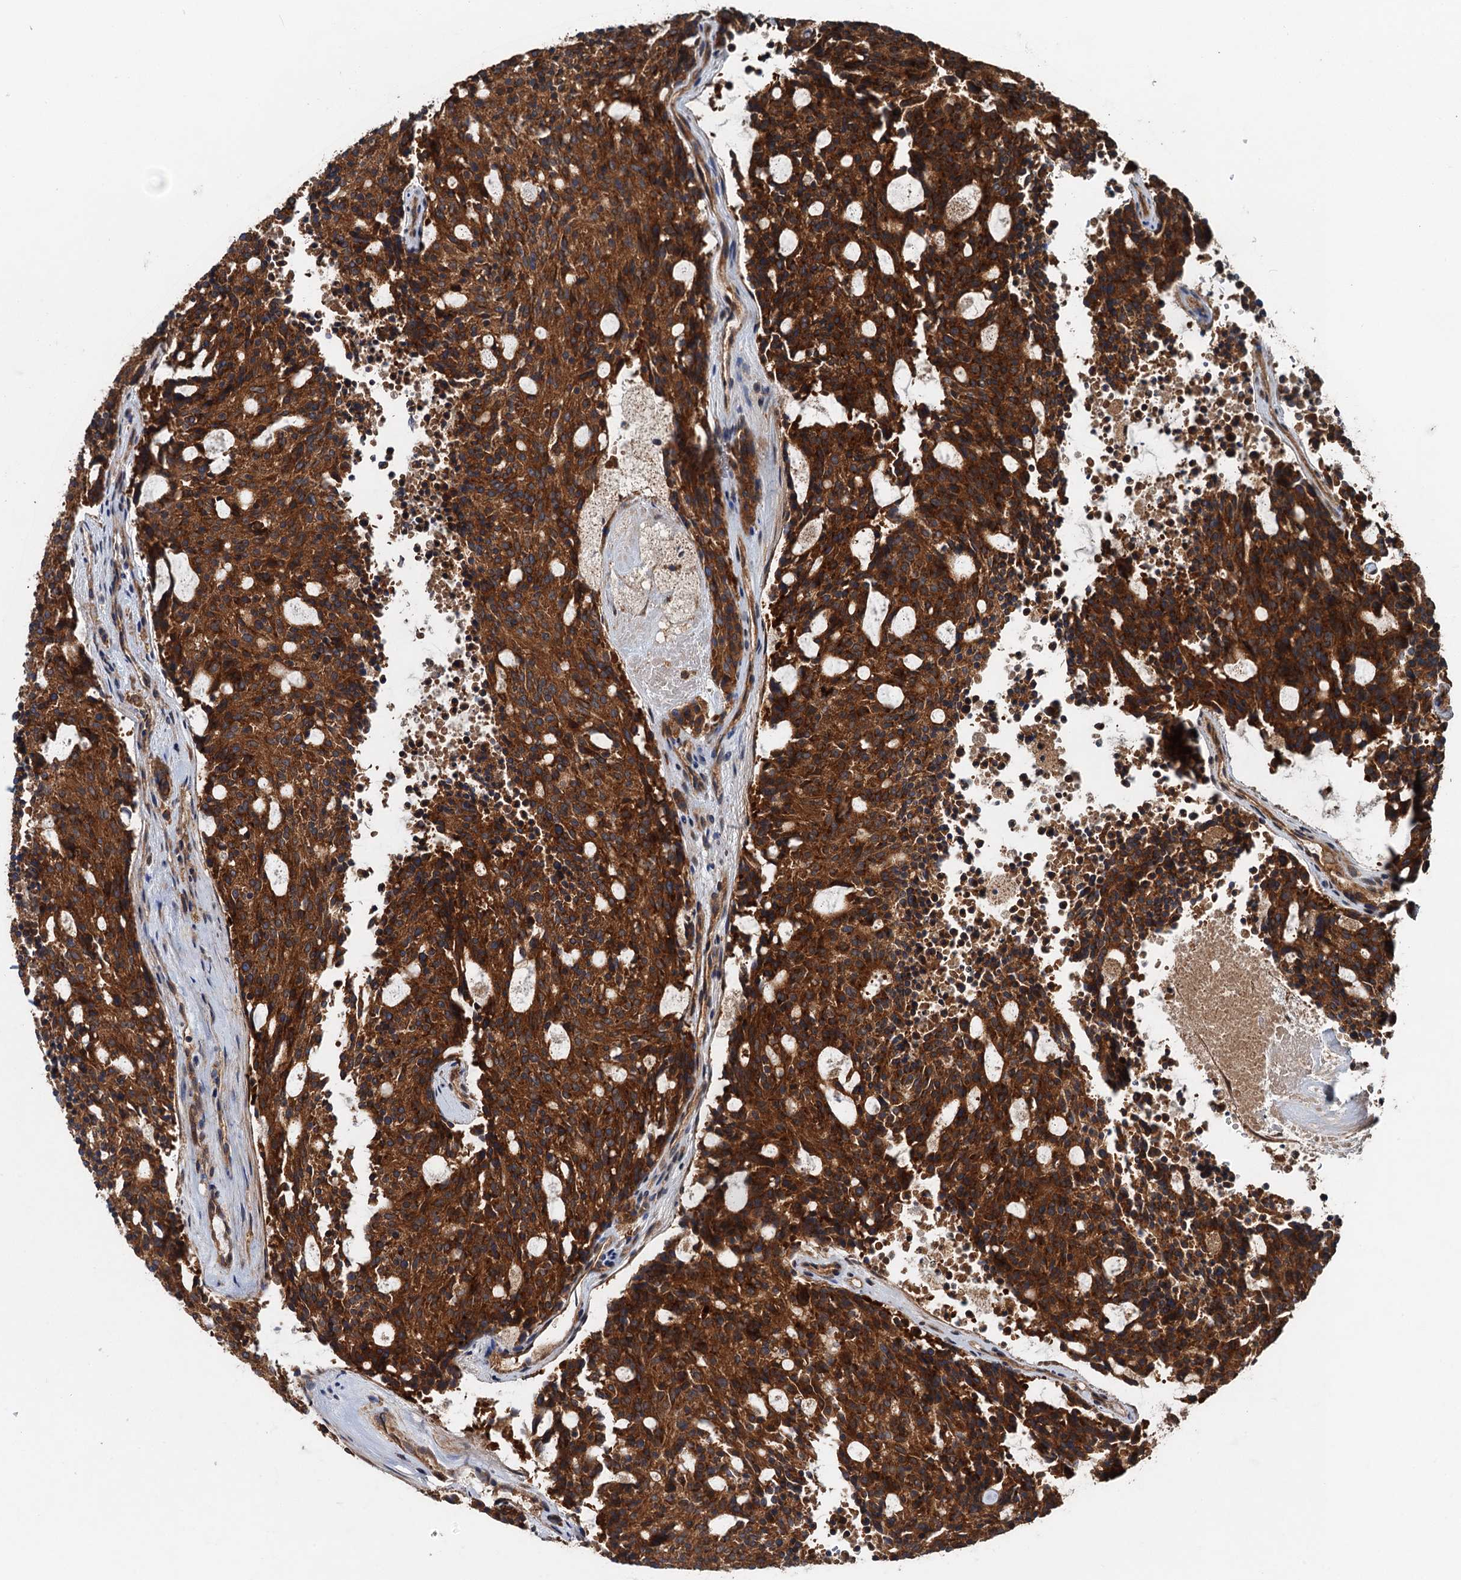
{"staining": {"intensity": "strong", "quantity": ">75%", "location": "cytoplasmic/membranous"}, "tissue": "carcinoid", "cell_type": "Tumor cells", "image_type": "cancer", "snomed": [{"axis": "morphology", "description": "Carcinoid, malignant, NOS"}, {"axis": "topography", "description": "Pancreas"}], "caption": "High-magnification brightfield microscopy of carcinoid stained with DAB (brown) and counterstained with hematoxylin (blue). tumor cells exhibit strong cytoplasmic/membranous positivity is identified in approximately>75% of cells.", "gene": "COG3", "patient": {"sex": "female", "age": 54}}